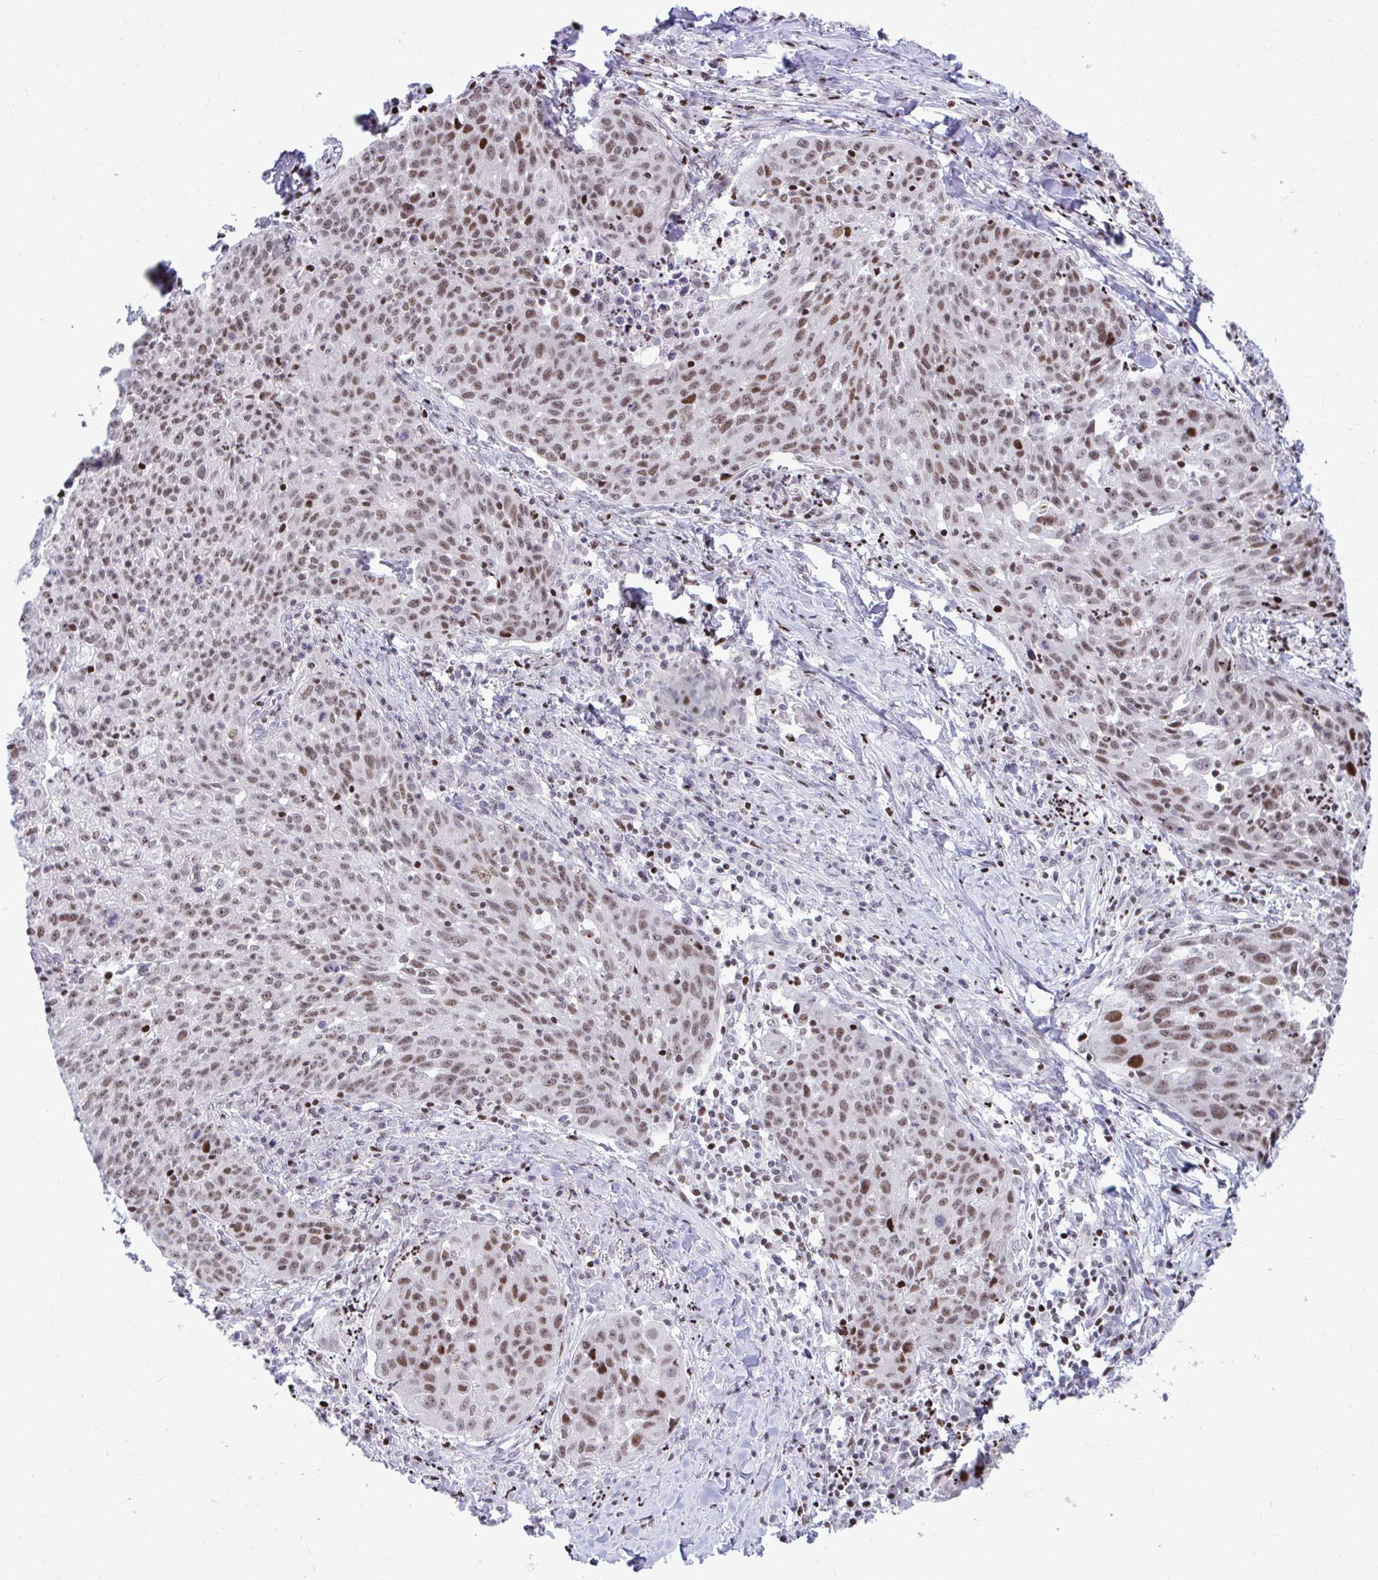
{"staining": {"intensity": "moderate", "quantity": ">75%", "location": "nuclear"}, "tissue": "lung cancer", "cell_type": "Tumor cells", "image_type": "cancer", "snomed": [{"axis": "morphology", "description": "Squamous cell carcinoma, NOS"}, {"axis": "morphology", "description": "Squamous cell carcinoma, metastatic, NOS"}, {"axis": "topography", "description": "Bronchus"}, {"axis": "topography", "description": "Lung"}], "caption": "Protein expression analysis of human lung cancer reveals moderate nuclear expression in about >75% of tumor cells.", "gene": "C14orf39", "patient": {"sex": "male", "age": 62}}